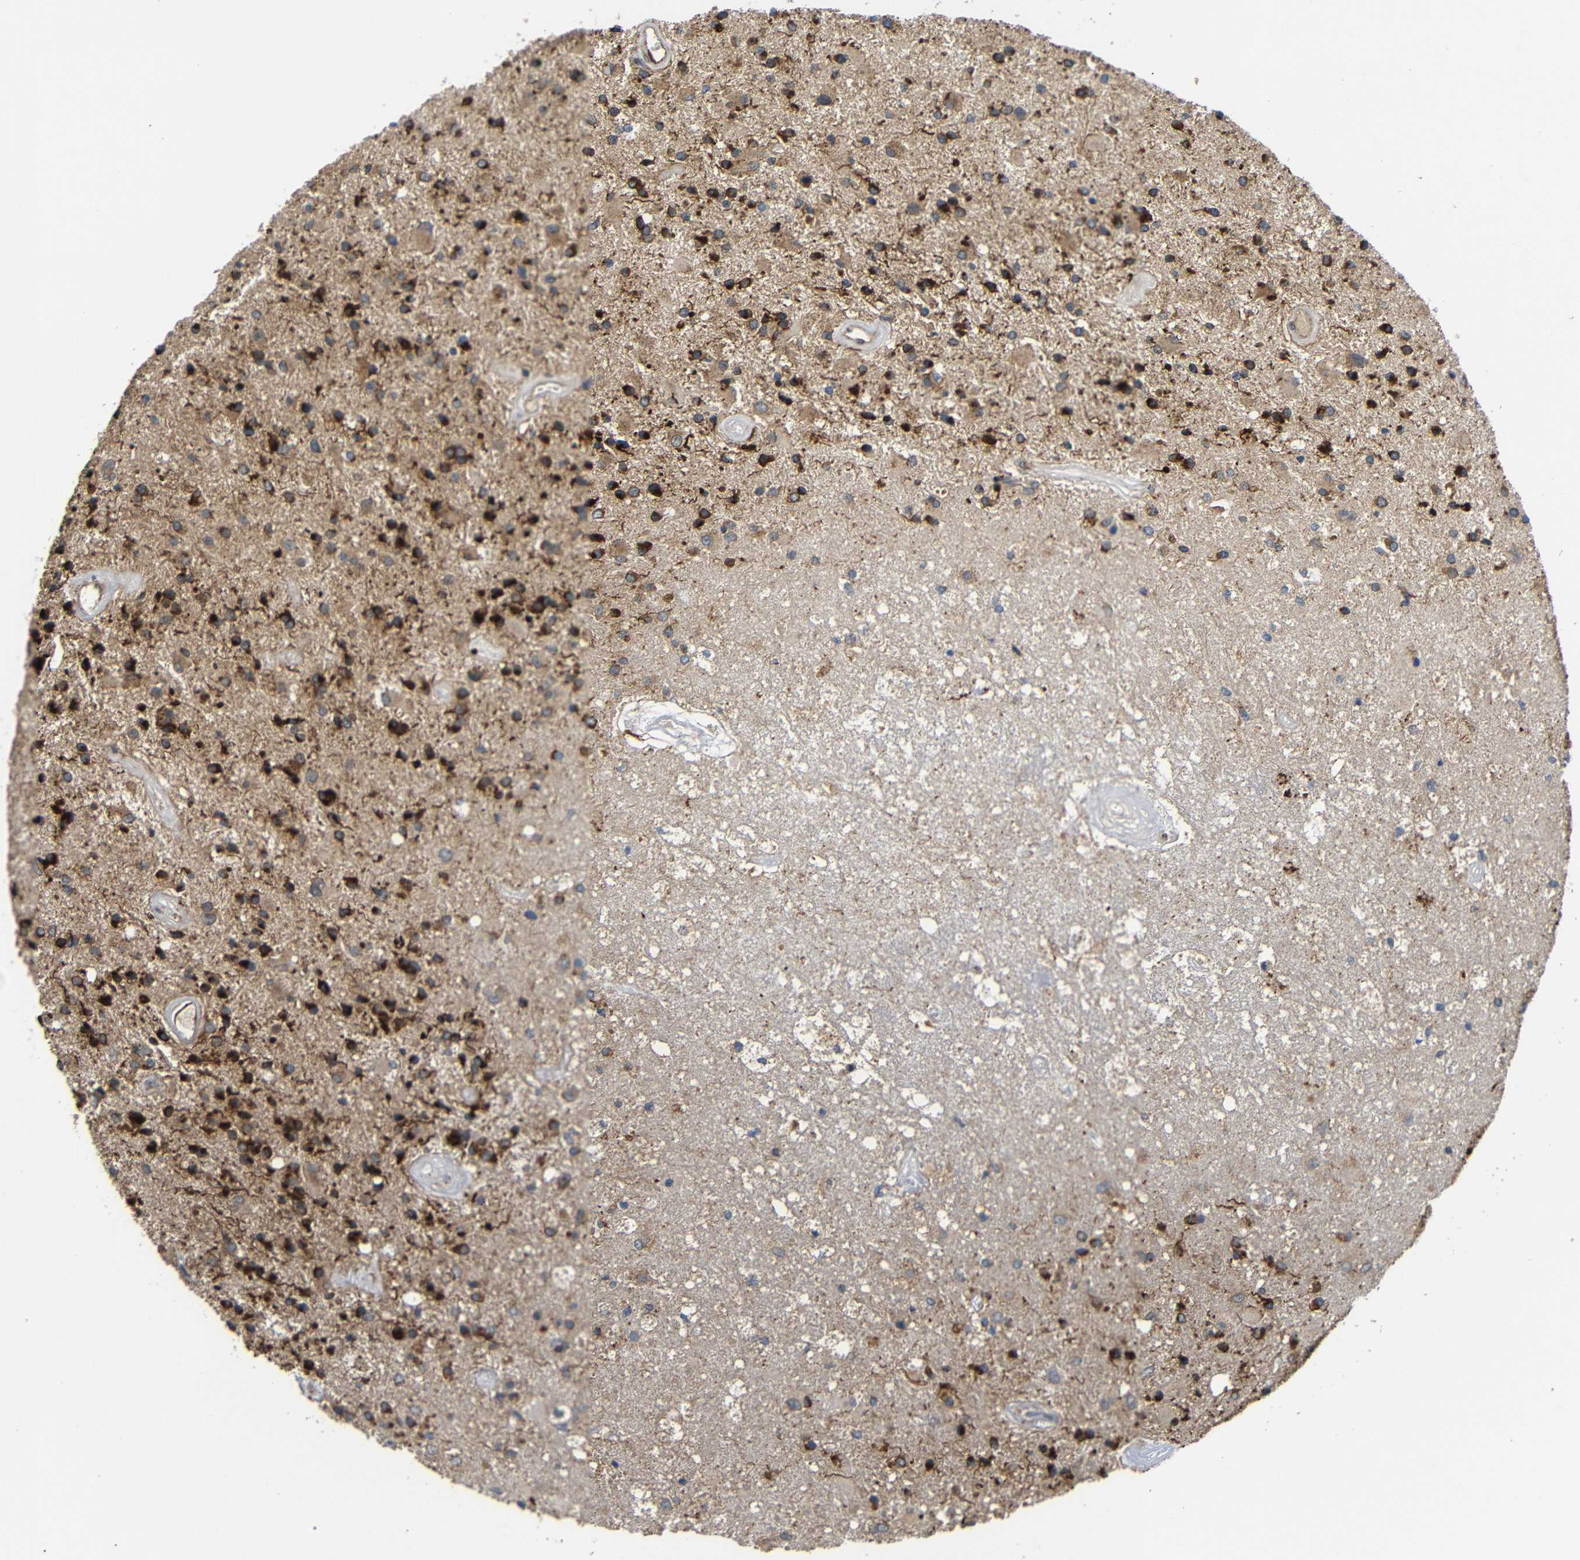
{"staining": {"intensity": "strong", "quantity": ">75%", "location": "cytoplasmic/membranous"}, "tissue": "glioma", "cell_type": "Tumor cells", "image_type": "cancer", "snomed": [{"axis": "morphology", "description": "Glioma, malignant, Low grade"}, {"axis": "topography", "description": "Brain"}], "caption": "A histopathology image of human malignant glioma (low-grade) stained for a protein reveals strong cytoplasmic/membranous brown staining in tumor cells.", "gene": "KANK4", "patient": {"sex": "male", "age": 58}}